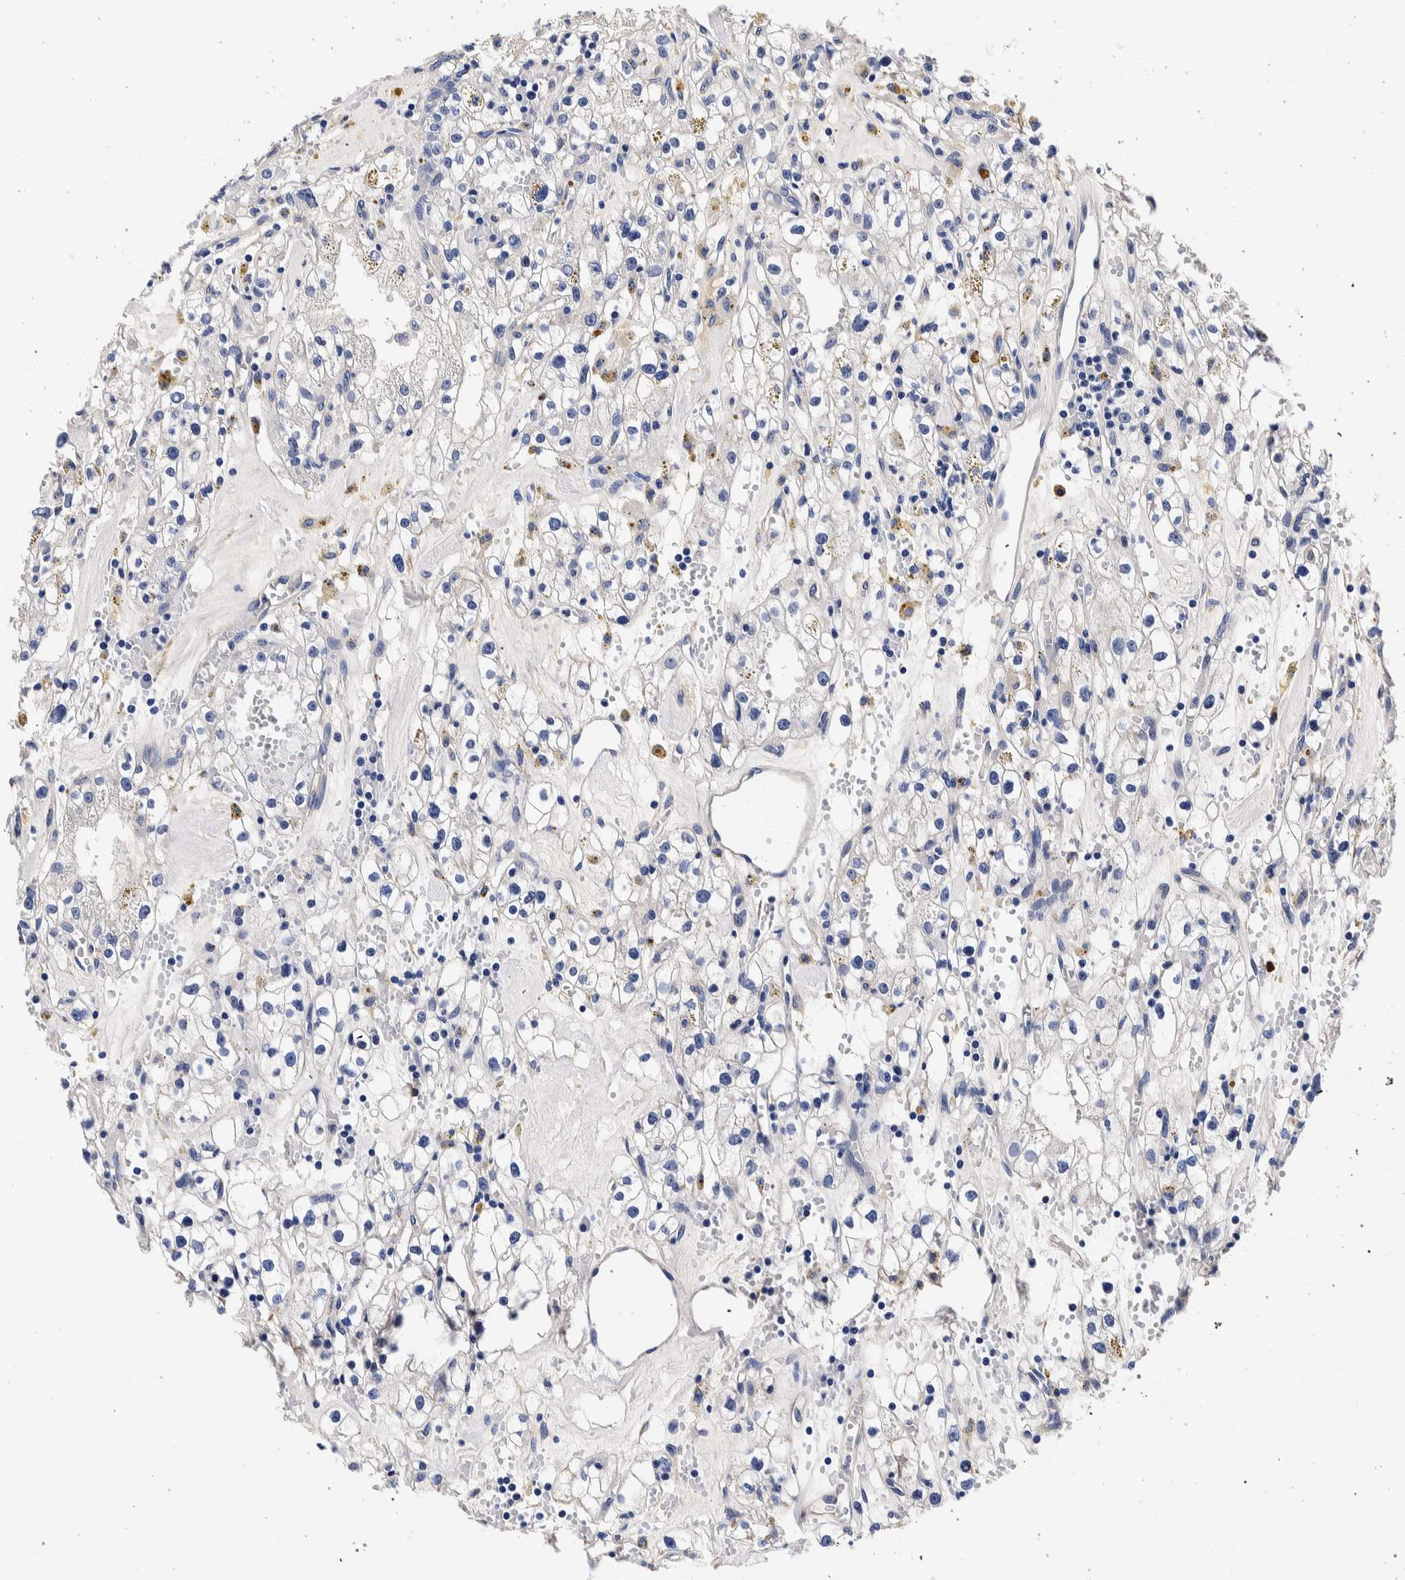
{"staining": {"intensity": "negative", "quantity": "none", "location": "none"}, "tissue": "renal cancer", "cell_type": "Tumor cells", "image_type": "cancer", "snomed": [{"axis": "morphology", "description": "Adenocarcinoma, NOS"}, {"axis": "topography", "description": "Kidney"}], "caption": "Tumor cells show no significant protein staining in renal cancer.", "gene": "NIBAN2", "patient": {"sex": "male", "age": 56}}